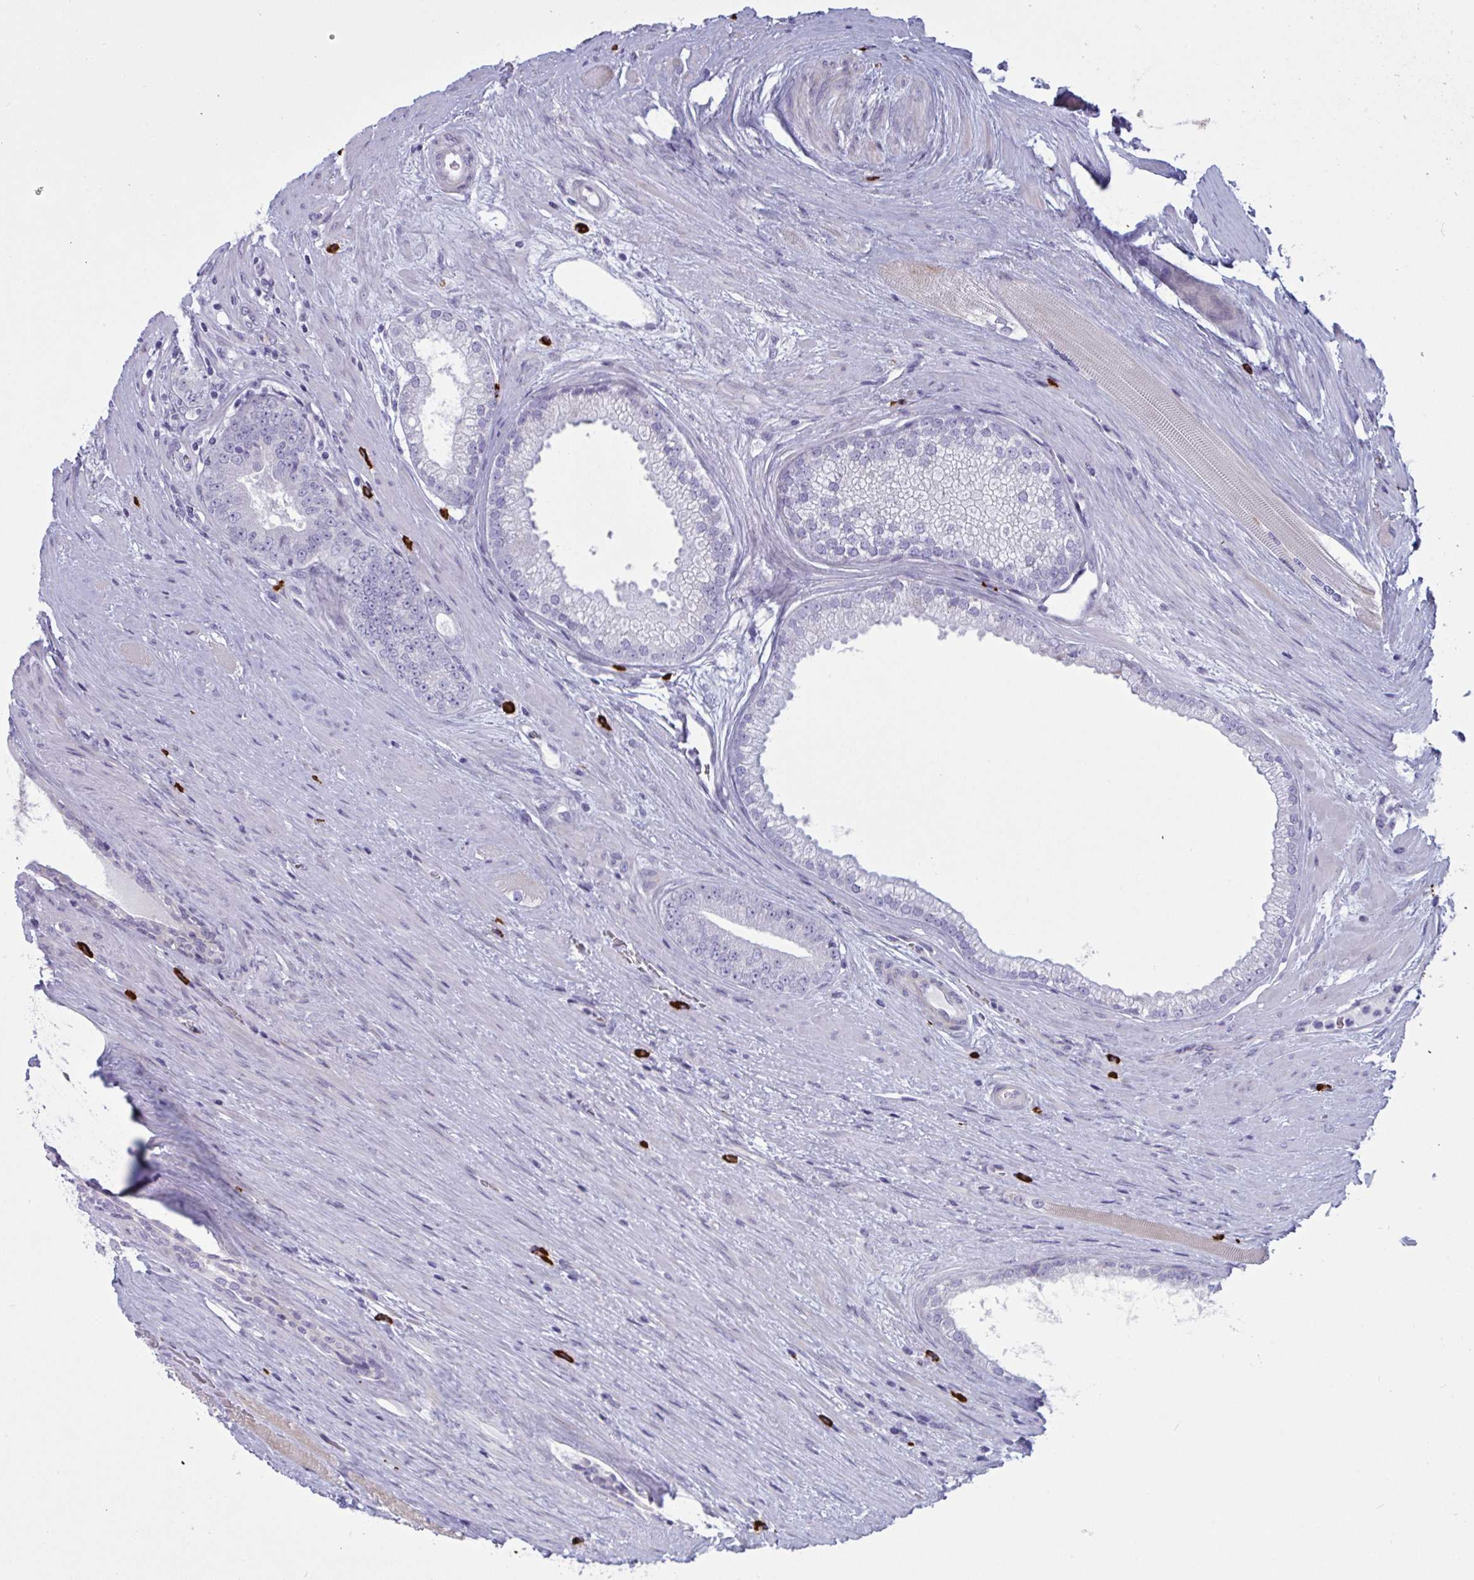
{"staining": {"intensity": "negative", "quantity": "none", "location": "none"}, "tissue": "prostate cancer", "cell_type": "Tumor cells", "image_type": "cancer", "snomed": [{"axis": "morphology", "description": "Adenocarcinoma, Low grade"}, {"axis": "topography", "description": "Prostate"}], "caption": "This is a micrograph of immunohistochemistry staining of adenocarcinoma (low-grade) (prostate), which shows no expression in tumor cells.", "gene": "ZNF684", "patient": {"sex": "male", "age": 67}}